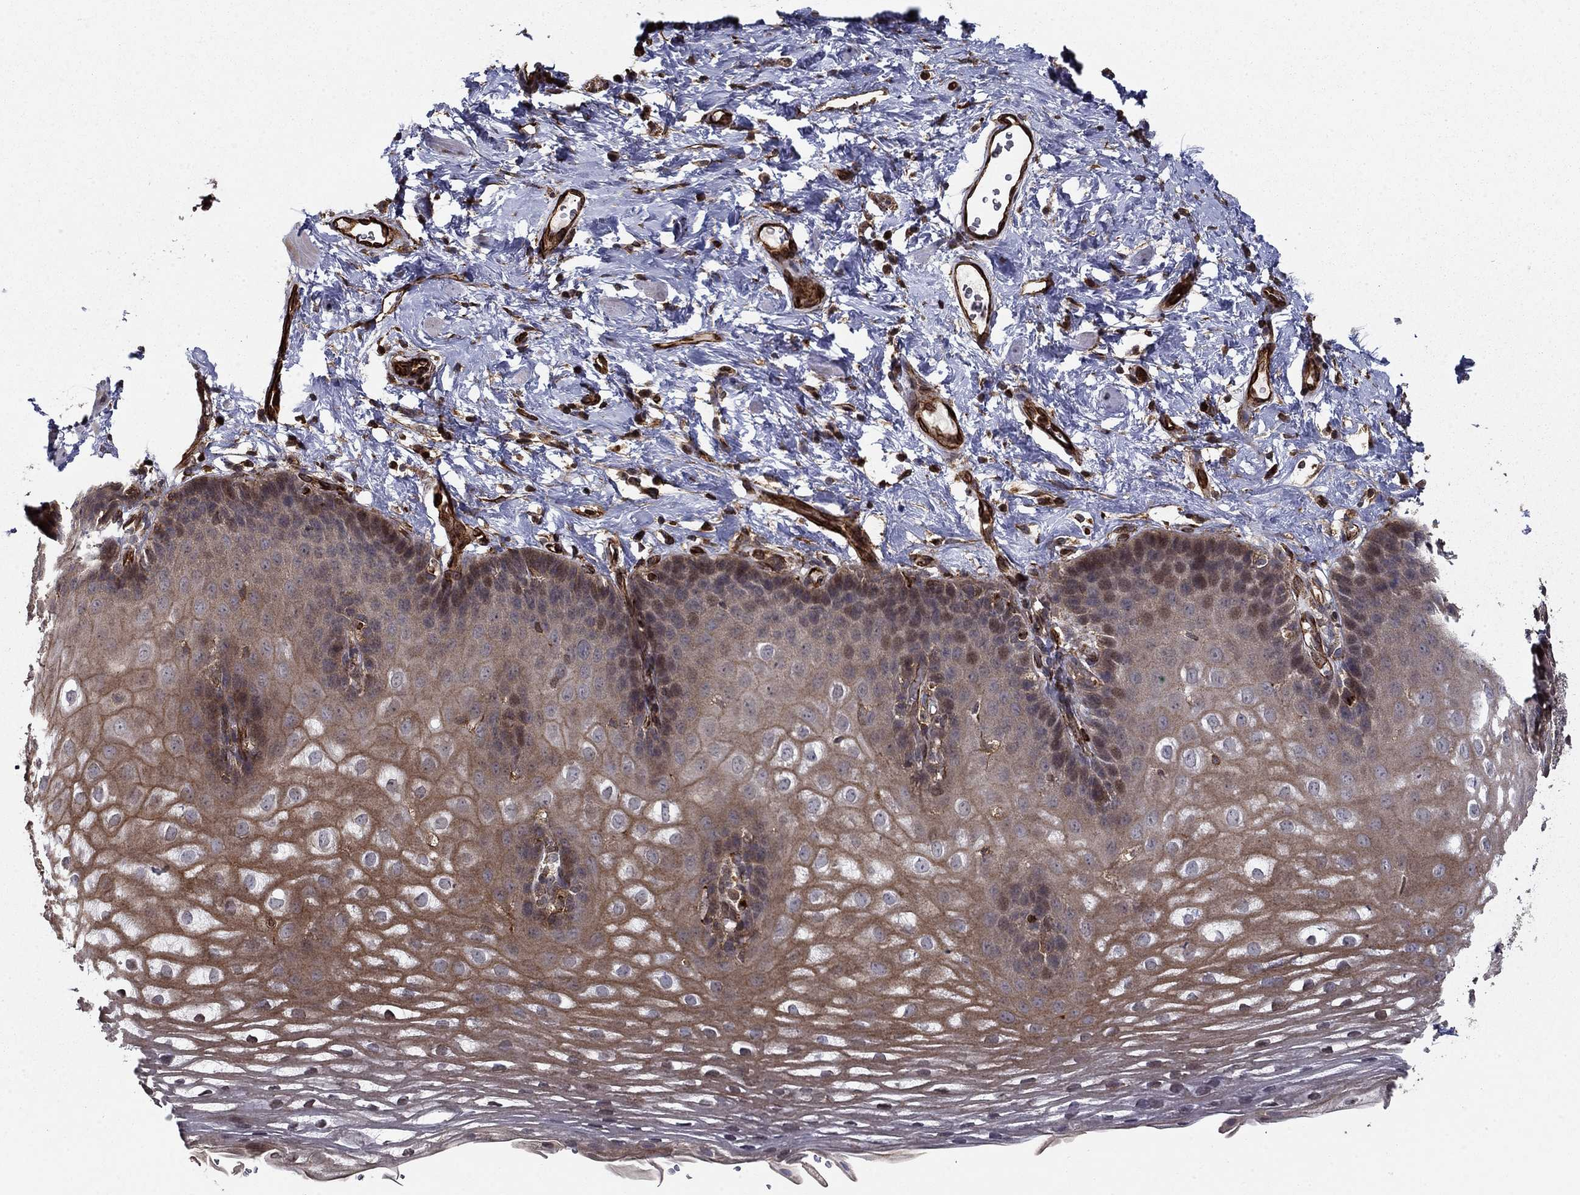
{"staining": {"intensity": "moderate", "quantity": ">75%", "location": "cytoplasmic/membranous"}, "tissue": "esophagus", "cell_type": "Squamous epithelial cells", "image_type": "normal", "snomed": [{"axis": "morphology", "description": "Normal tissue, NOS"}, {"axis": "topography", "description": "Esophagus"}], "caption": "About >75% of squamous epithelial cells in normal esophagus demonstrate moderate cytoplasmic/membranous protein staining as visualized by brown immunohistochemical staining.", "gene": "ADM", "patient": {"sex": "male", "age": 64}}